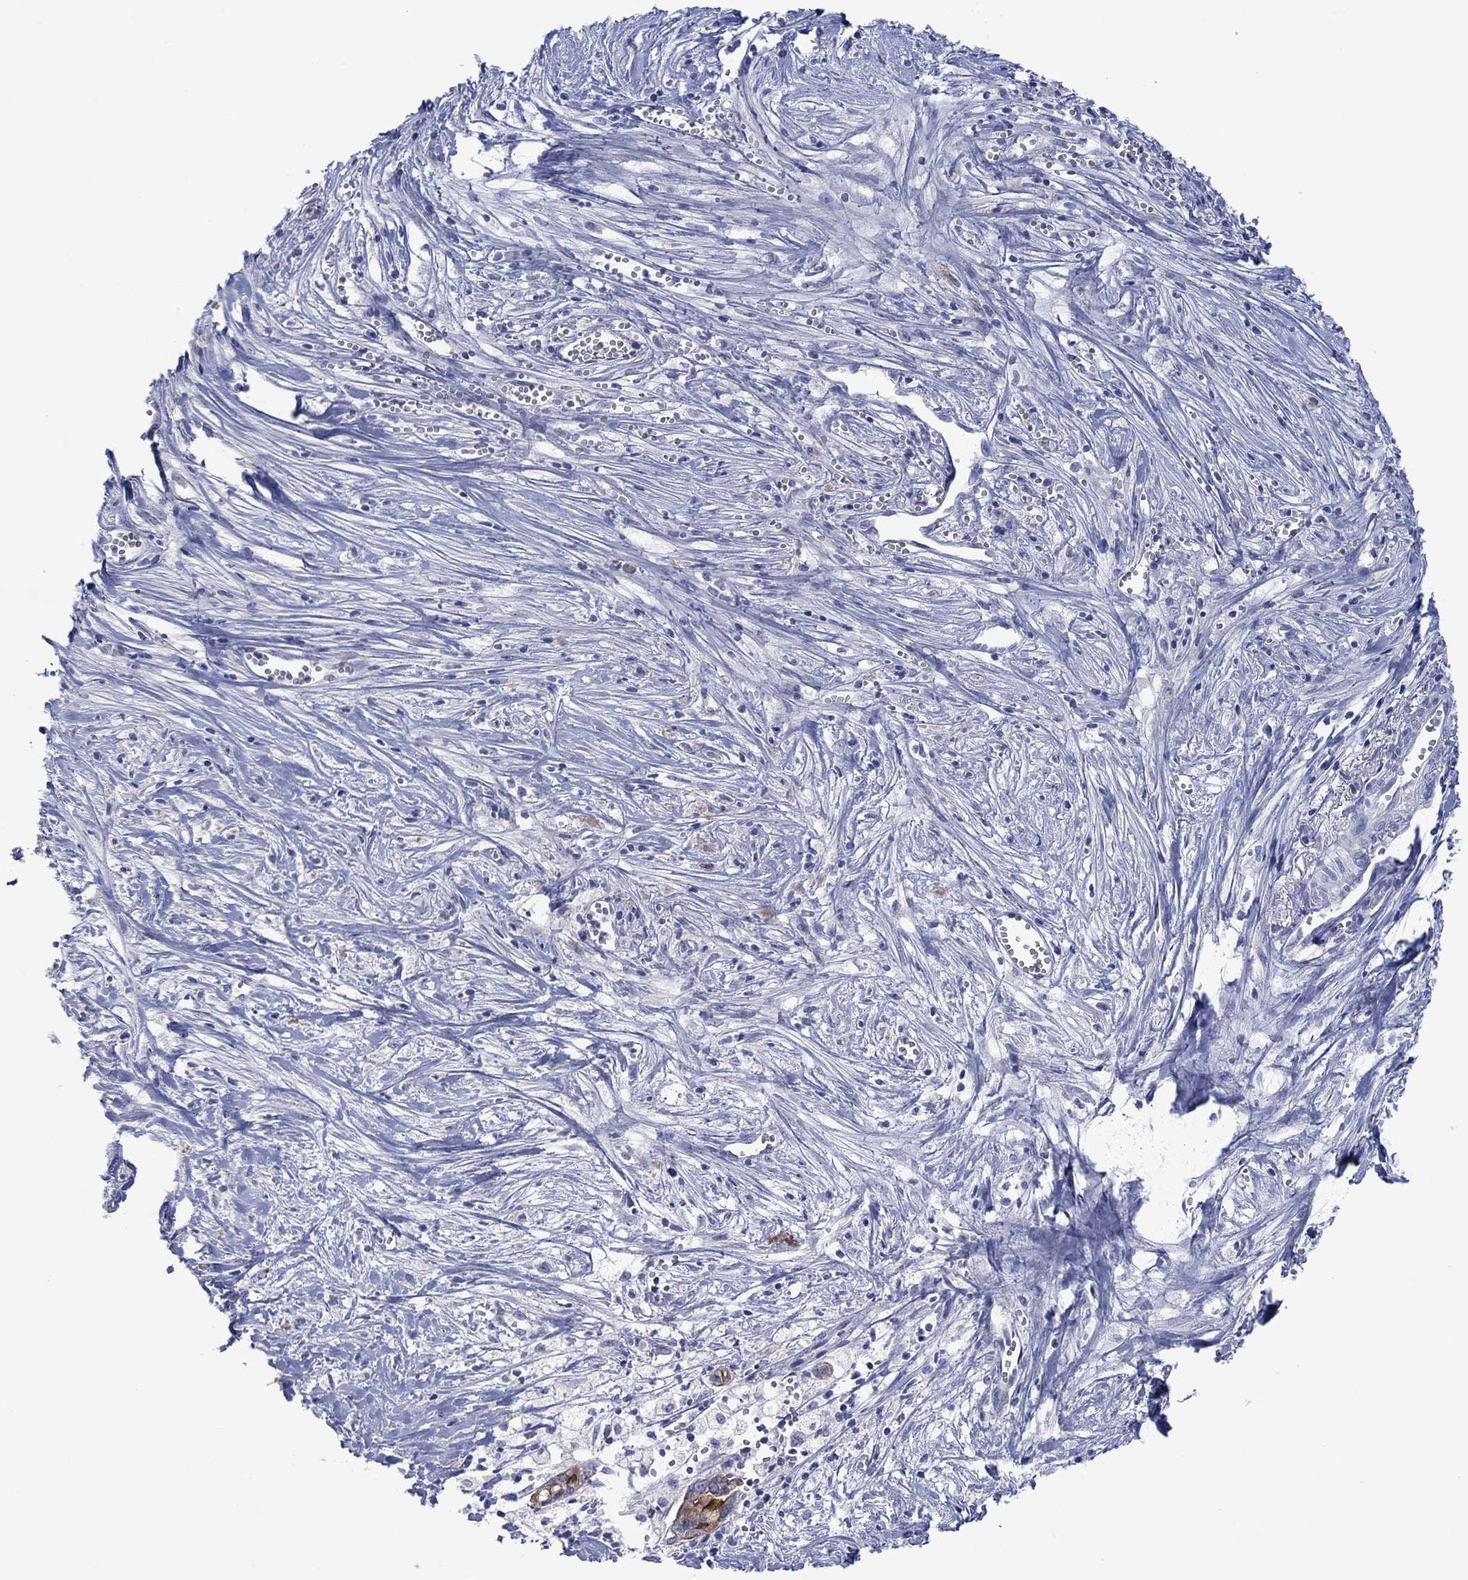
{"staining": {"intensity": "strong", "quantity": "<25%", "location": "cytoplasmic/membranous"}, "tissue": "pancreatic cancer", "cell_type": "Tumor cells", "image_type": "cancer", "snomed": [{"axis": "morphology", "description": "Adenocarcinoma, NOS"}, {"axis": "topography", "description": "Pancreas"}], "caption": "Protein staining of pancreatic cancer tissue displays strong cytoplasmic/membranous staining in approximately <25% of tumor cells.", "gene": "FER1L6", "patient": {"sex": "male", "age": 71}}